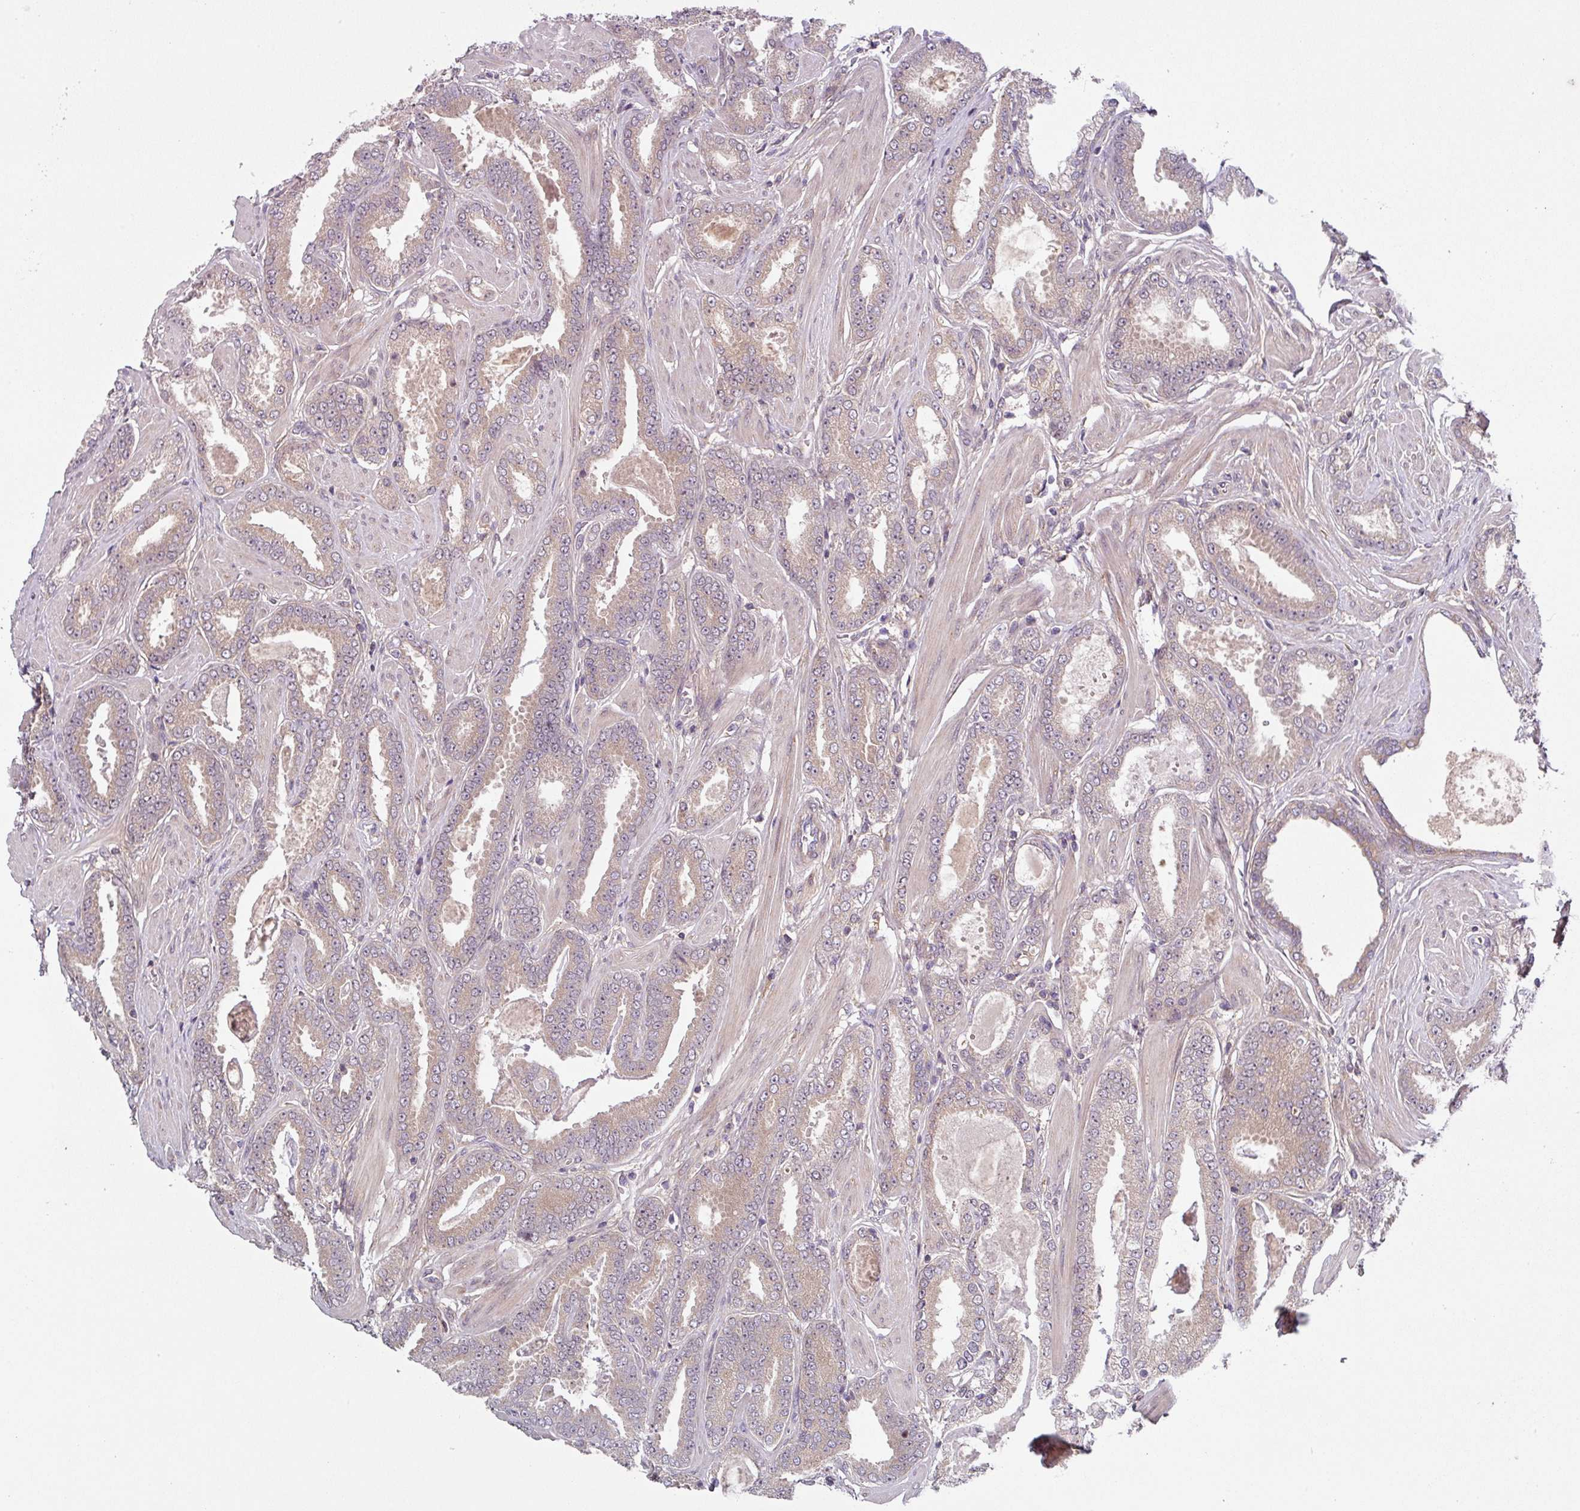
{"staining": {"intensity": "weak", "quantity": "25%-75%", "location": "cytoplasmic/membranous"}, "tissue": "prostate cancer", "cell_type": "Tumor cells", "image_type": "cancer", "snomed": [{"axis": "morphology", "description": "Adenocarcinoma, Low grade"}, {"axis": "topography", "description": "Prostate"}], "caption": "Immunohistochemical staining of human prostate adenocarcinoma (low-grade) exhibits low levels of weak cytoplasmic/membranous protein positivity in approximately 25%-75% of tumor cells.", "gene": "CAMLG", "patient": {"sex": "male", "age": 42}}